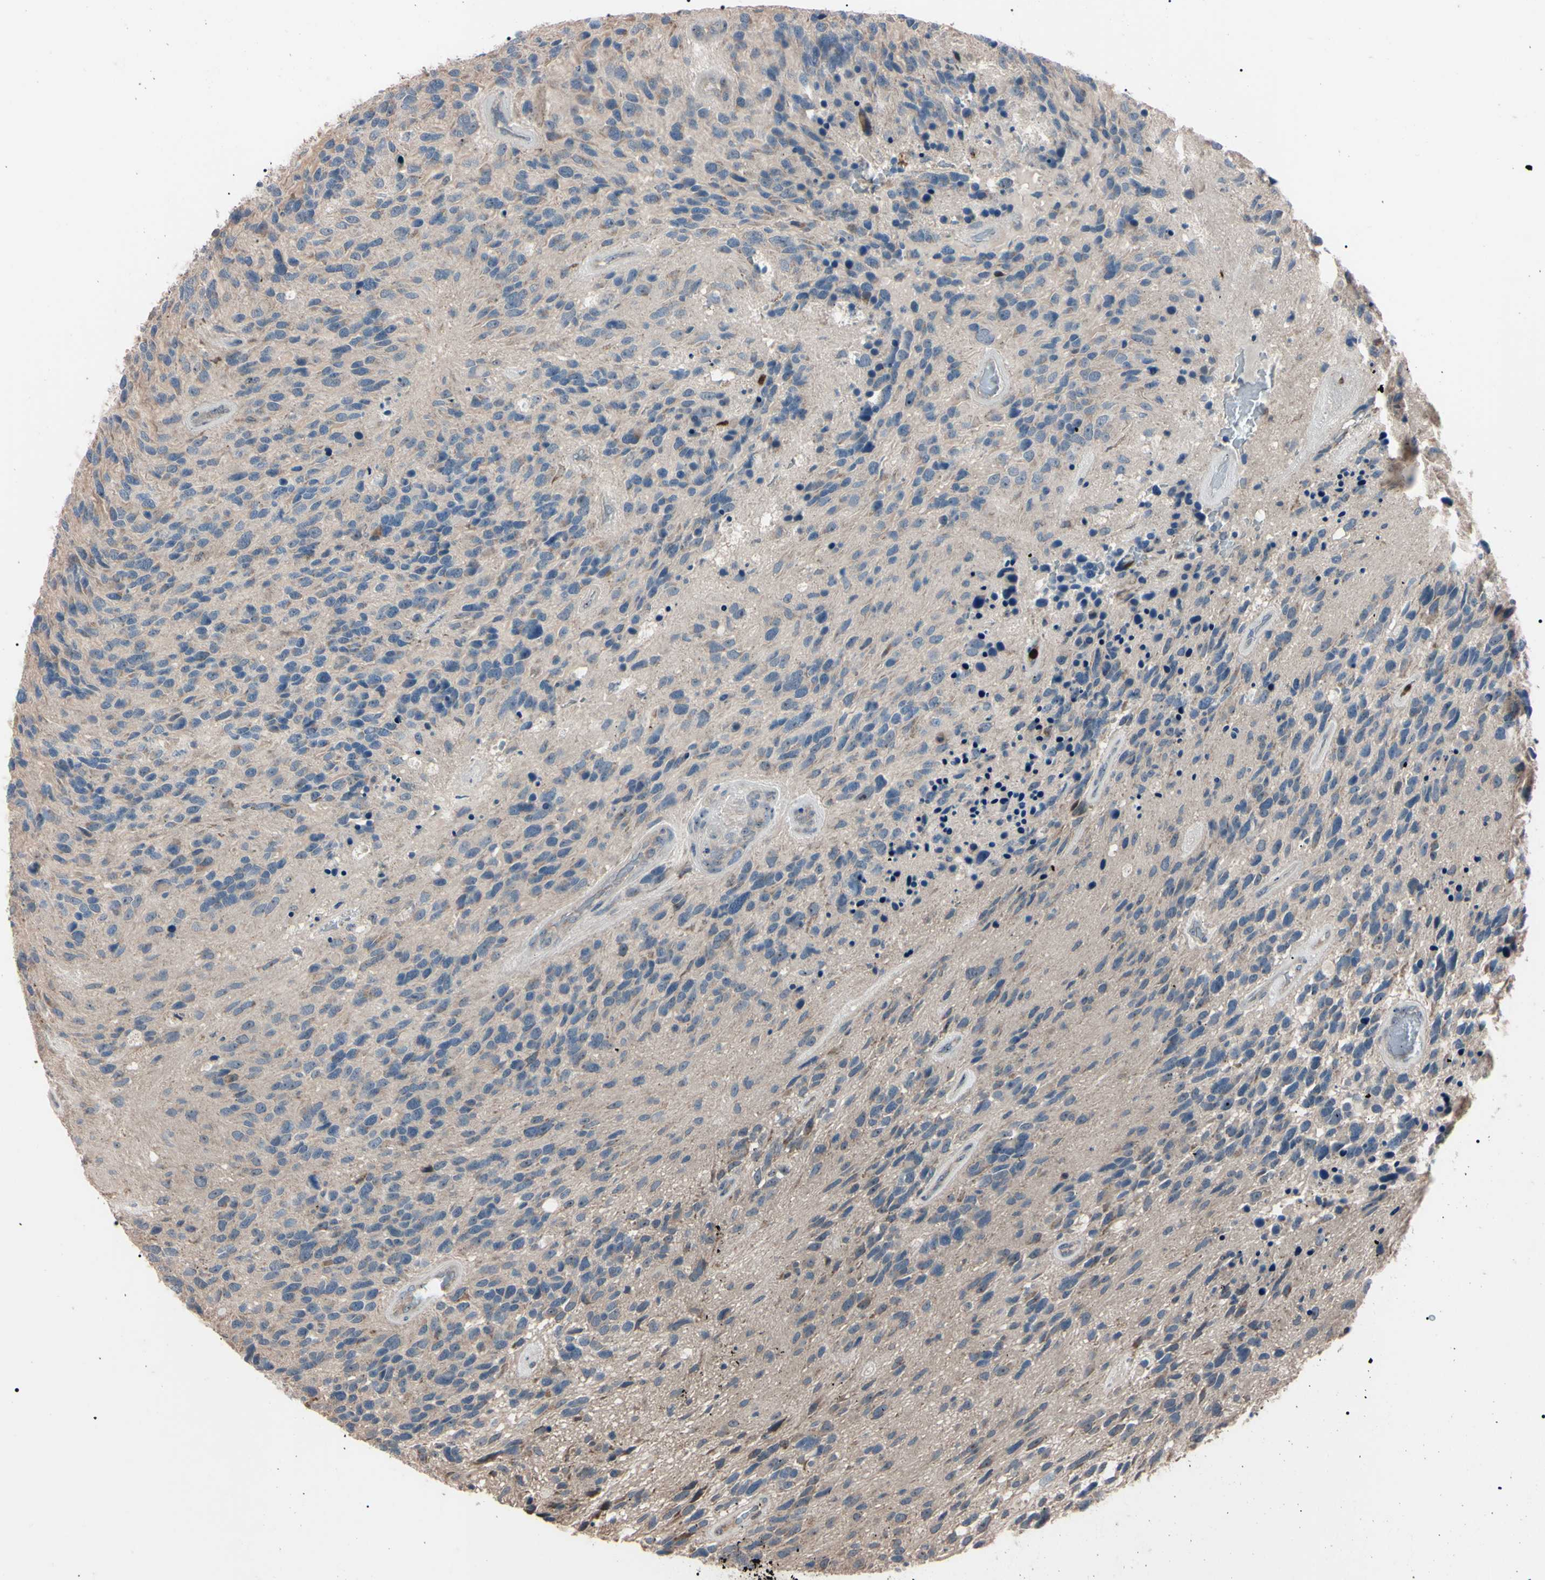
{"staining": {"intensity": "moderate", "quantity": "<25%", "location": "cytoplasmic/membranous"}, "tissue": "glioma", "cell_type": "Tumor cells", "image_type": "cancer", "snomed": [{"axis": "morphology", "description": "Glioma, malignant, High grade"}, {"axis": "topography", "description": "Brain"}], "caption": "Glioma stained with IHC reveals moderate cytoplasmic/membranous staining in about <25% of tumor cells.", "gene": "TRAF5", "patient": {"sex": "female", "age": 58}}